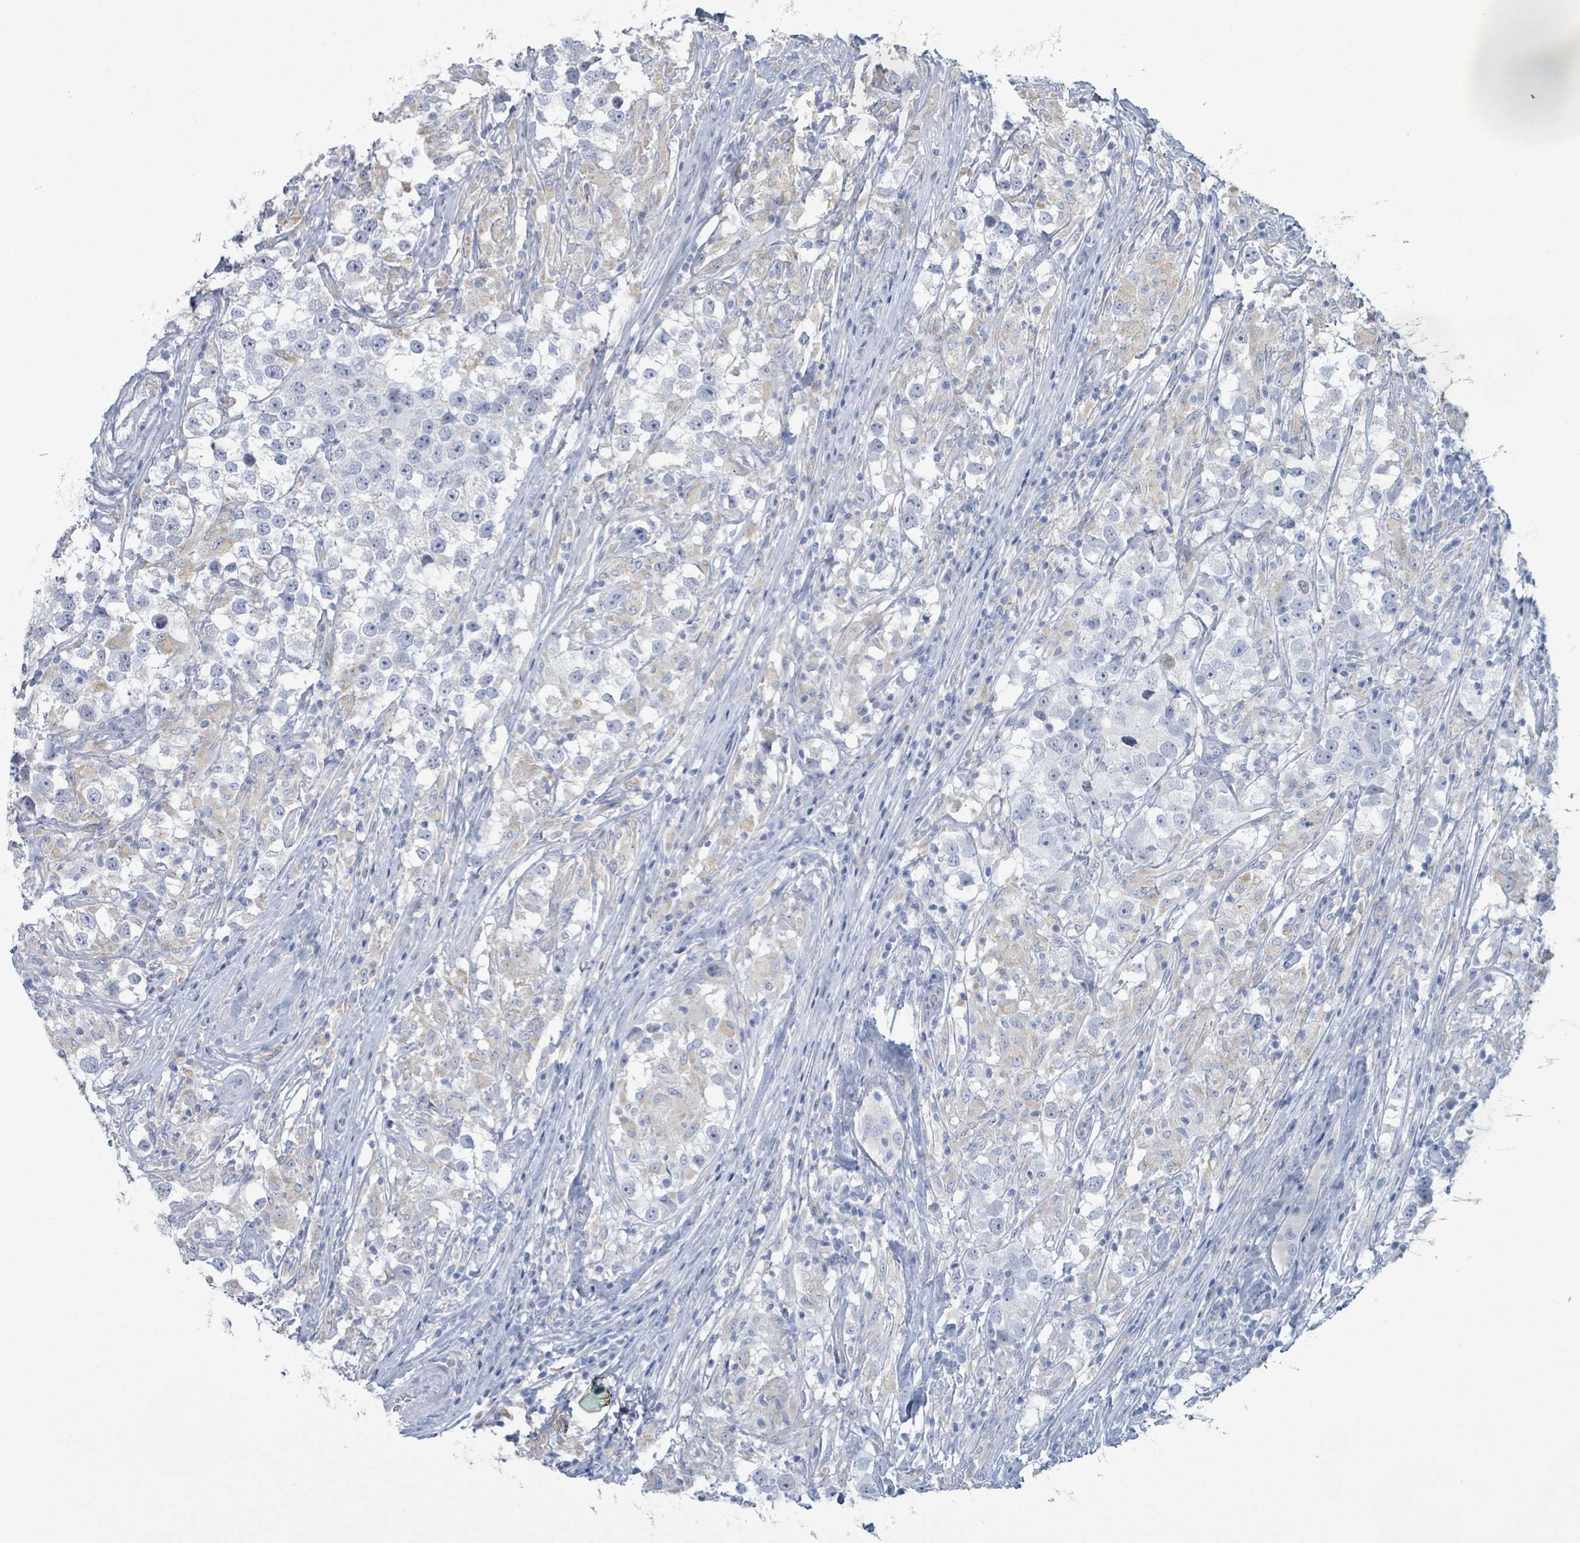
{"staining": {"intensity": "negative", "quantity": "none", "location": "none"}, "tissue": "testis cancer", "cell_type": "Tumor cells", "image_type": "cancer", "snomed": [{"axis": "morphology", "description": "Seminoma, NOS"}, {"axis": "topography", "description": "Testis"}], "caption": "Tumor cells are negative for protein expression in human testis cancer.", "gene": "AKR1C4", "patient": {"sex": "male", "age": 46}}